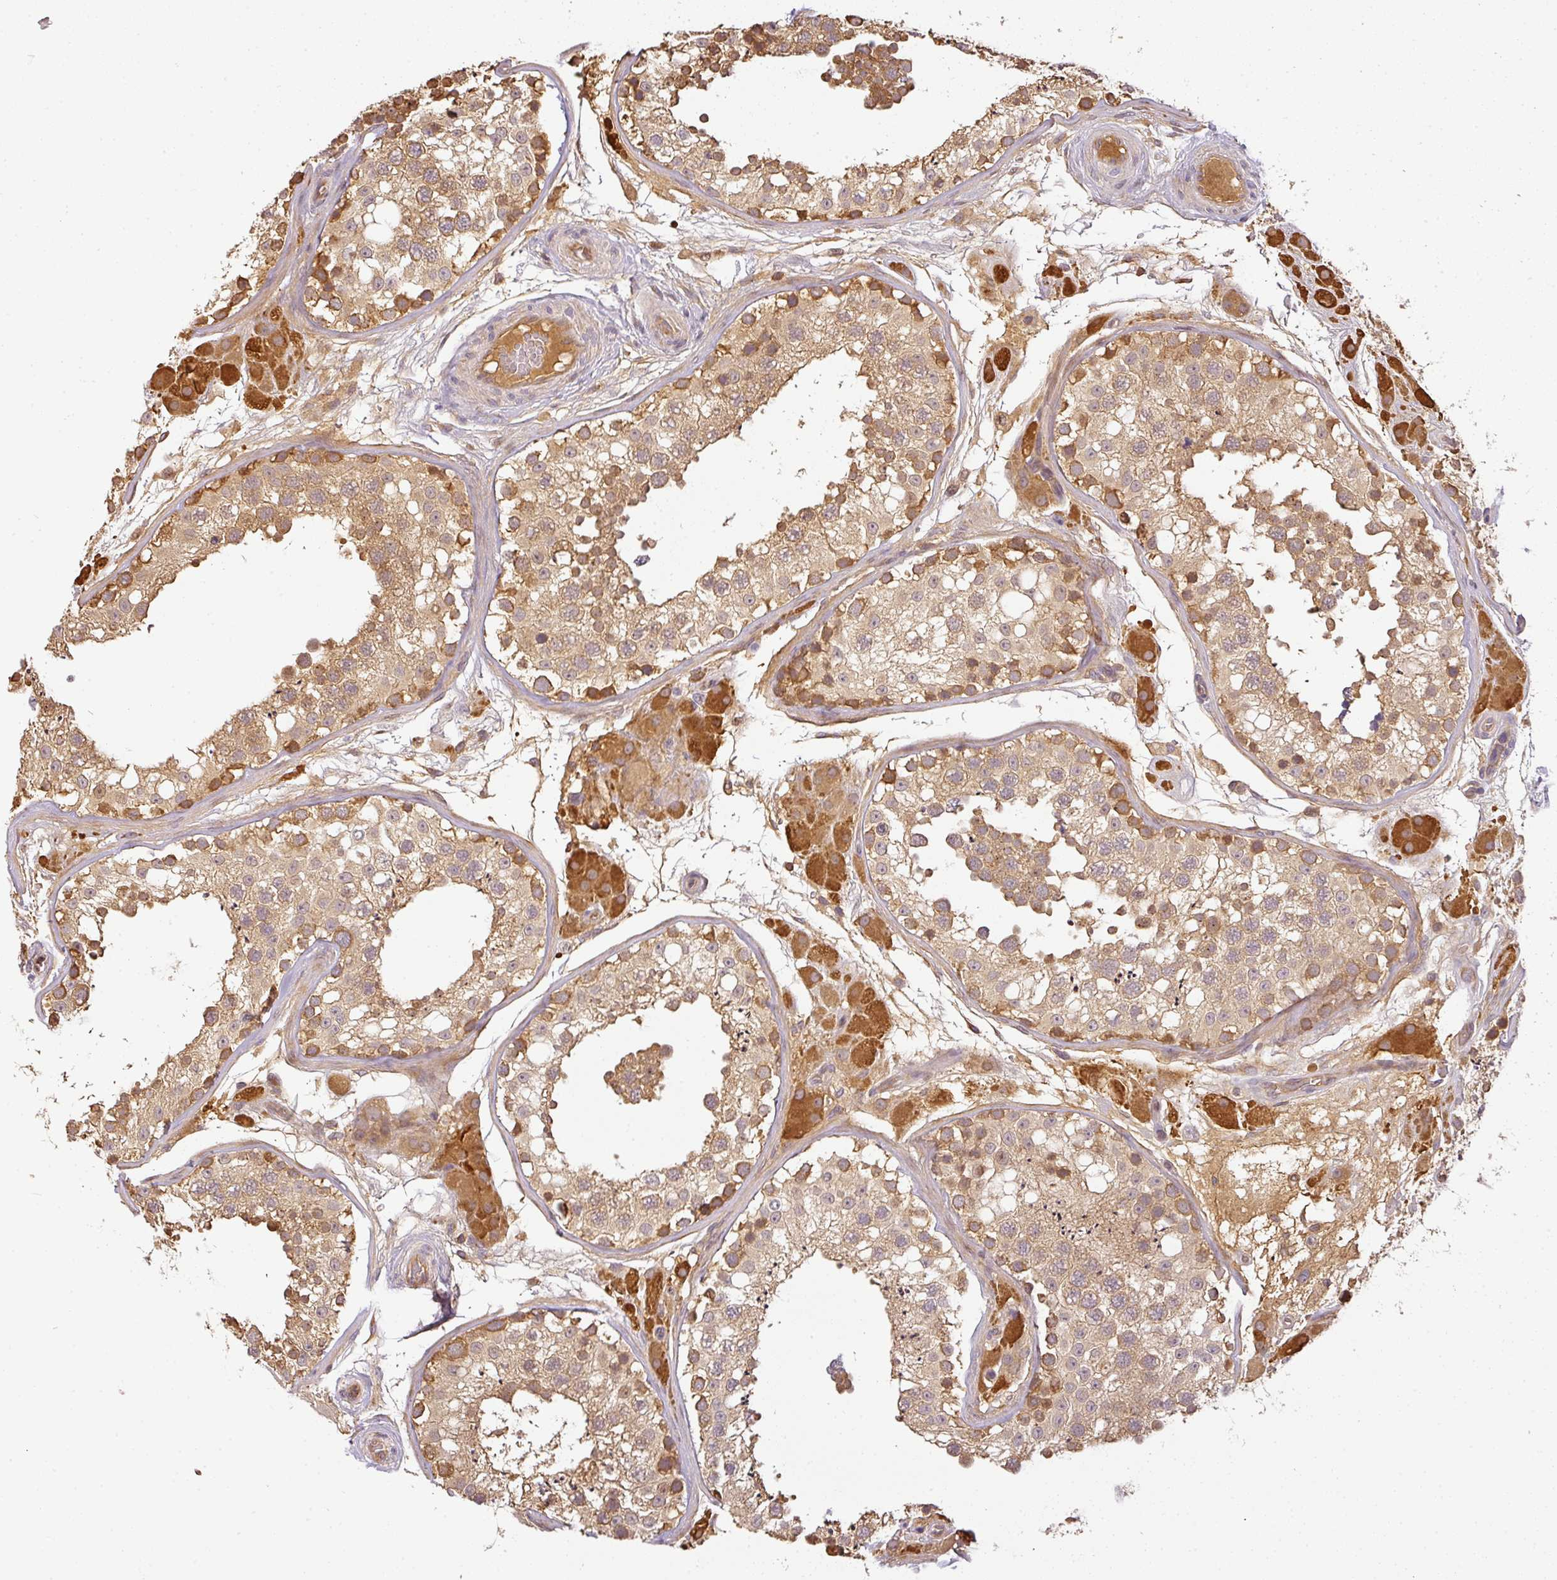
{"staining": {"intensity": "moderate", "quantity": ">75%", "location": "cytoplasmic/membranous"}, "tissue": "testis", "cell_type": "Cells in seminiferous ducts", "image_type": "normal", "snomed": [{"axis": "morphology", "description": "Normal tissue, NOS"}, {"axis": "topography", "description": "Testis"}], "caption": "Human testis stained for a protein (brown) displays moderate cytoplasmic/membranous positive expression in about >75% of cells in seminiferous ducts.", "gene": "TCL1B", "patient": {"sex": "male", "age": 26}}